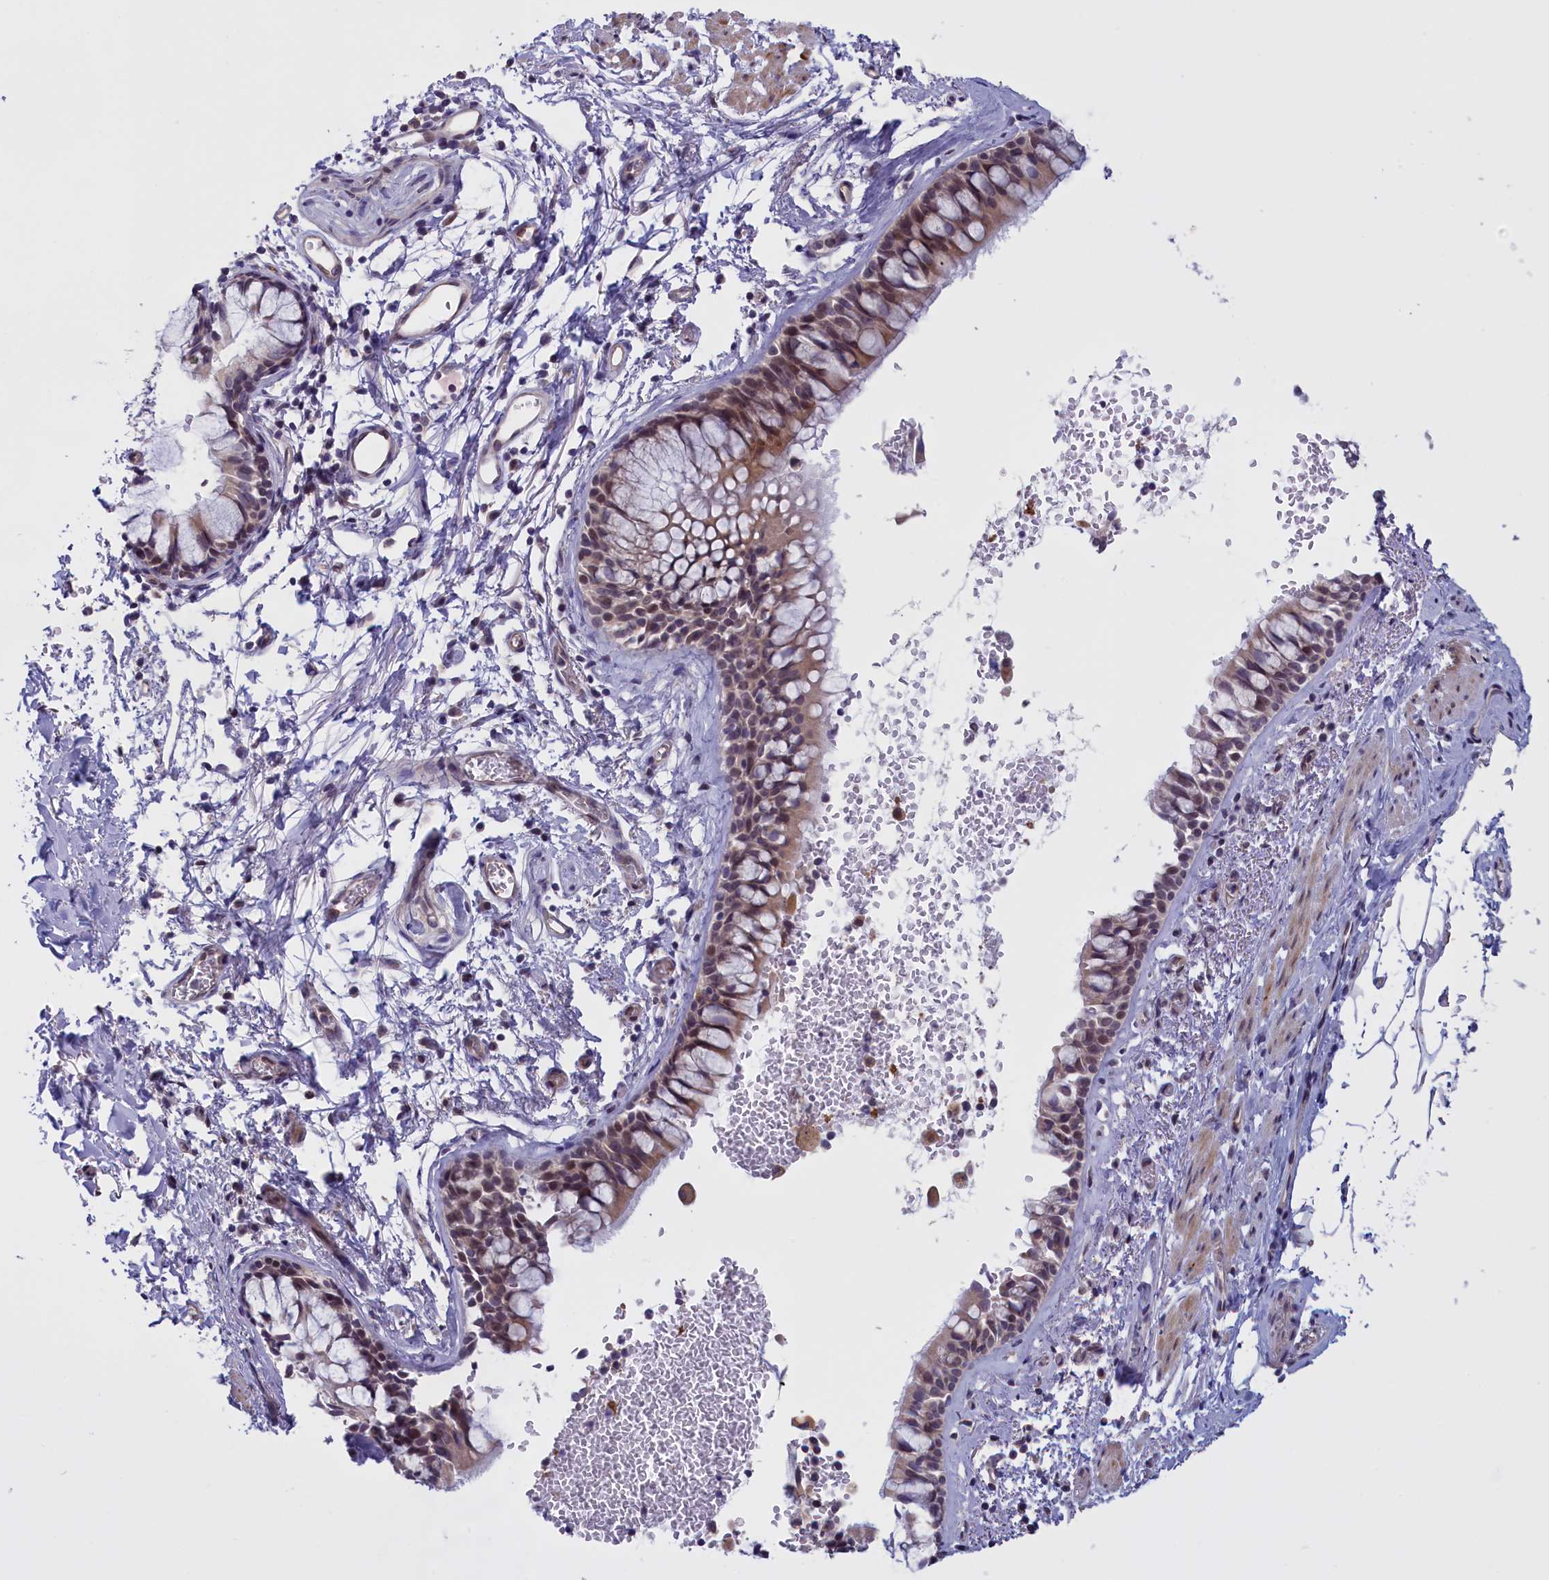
{"staining": {"intensity": "moderate", "quantity": "25%-75%", "location": "cytoplasmic/membranous,nuclear"}, "tissue": "bronchus", "cell_type": "Respiratory epithelial cells", "image_type": "normal", "snomed": [{"axis": "morphology", "description": "Normal tissue, NOS"}, {"axis": "morphology", "description": "Inflammation, NOS"}, {"axis": "topography", "description": "Cartilage tissue"}, {"axis": "topography", "description": "Bronchus"}, {"axis": "topography", "description": "Lung"}], "caption": "Respiratory epithelial cells reveal medium levels of moderate cytoplasmic/membranous,nuclear staining in about 25%-75% of cells in unremarkable bronchus. (Stains: DAB in brown, nuclei in blue, Microscopy: brightfield microscopy at high magnification).", "gene": "IGFALS", "patient": {"sex": "female", "age": 64}}